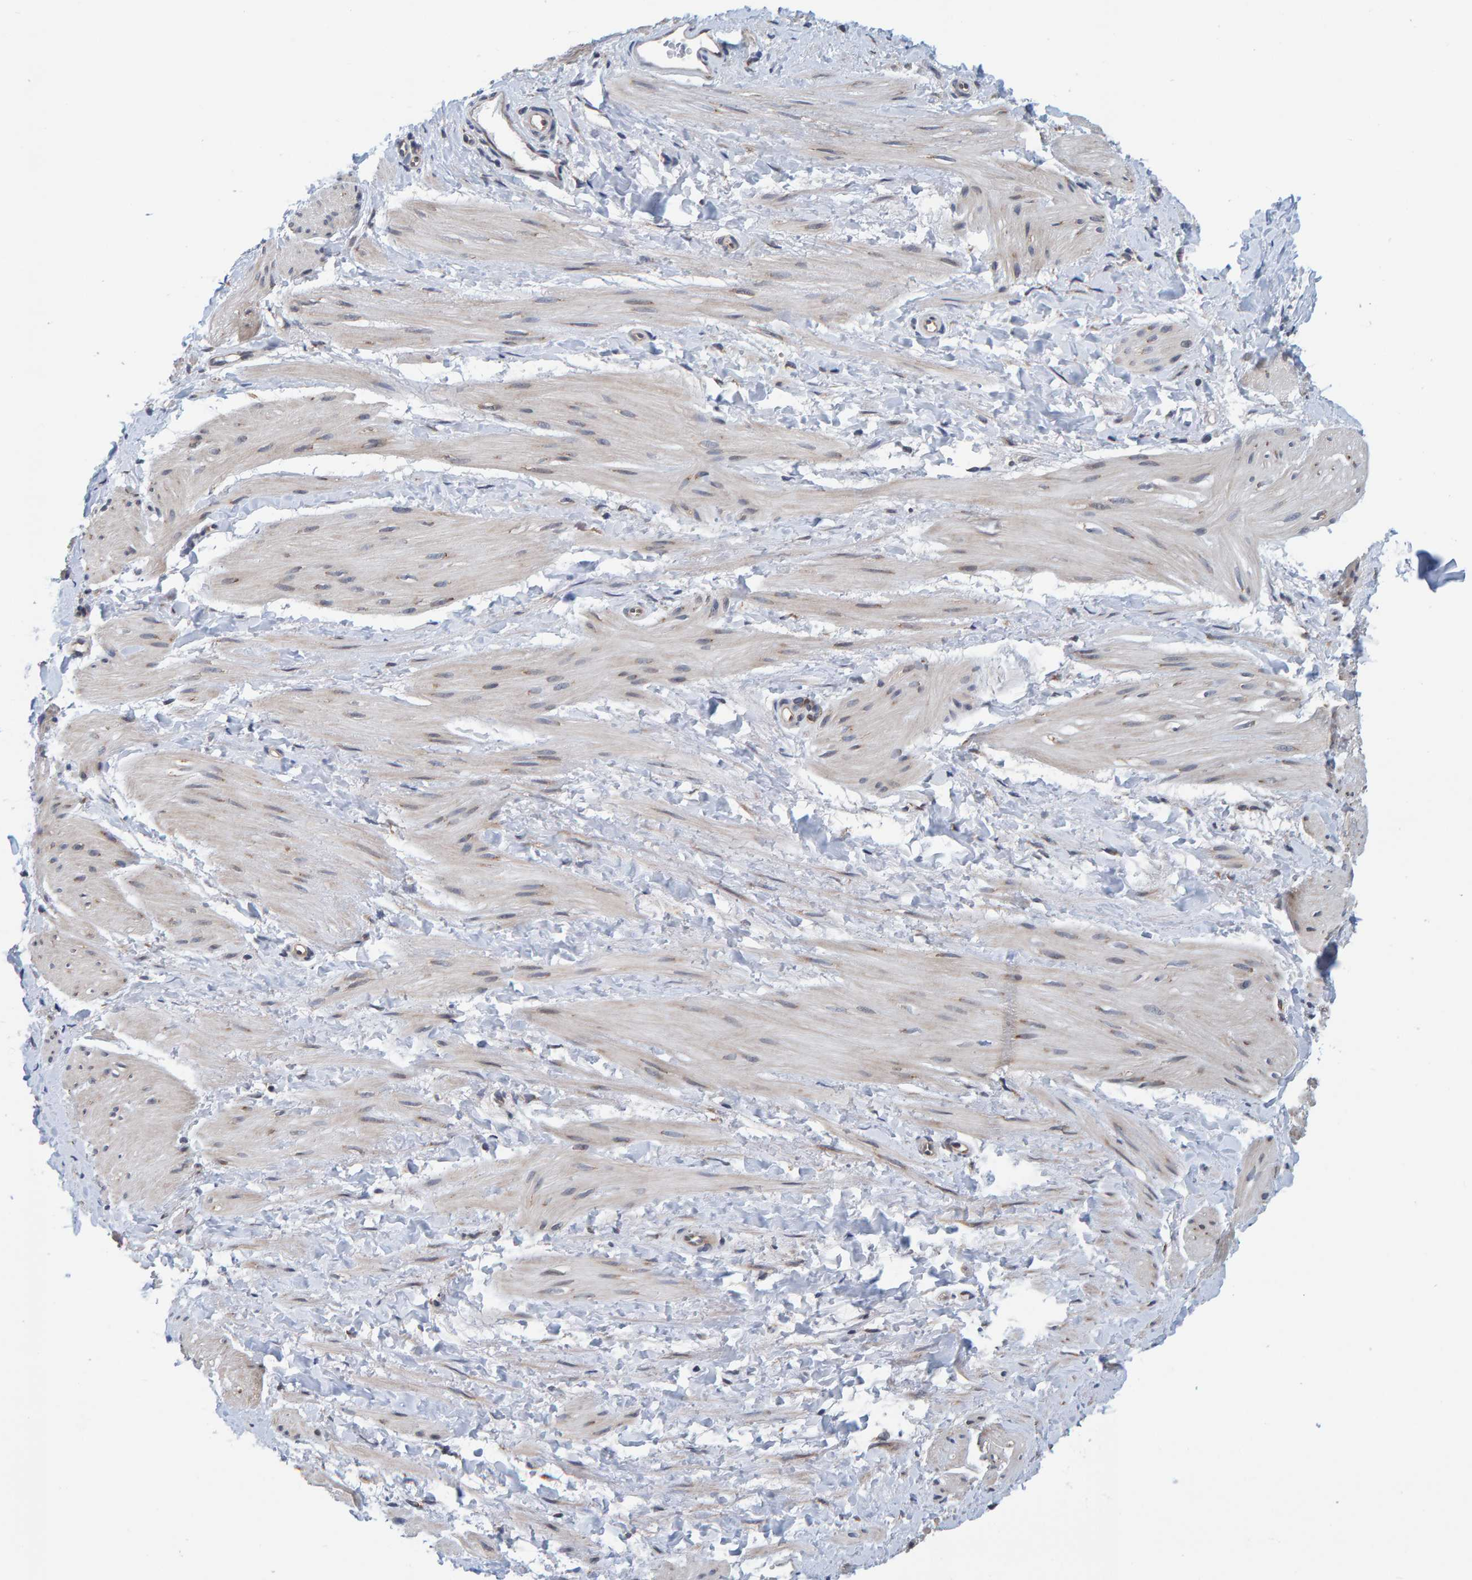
{"staining": {"intensity": "negative", "quantity": "none", "location": "none"}, "tissue": "smooth muscle", "cell_type": "Smooth muscle cells", "image_type": "normal", "snomed": [{"axis": "morphology", "description": "Normal tissue, NOS"}, {"axis": "topography", "description": "Smooth muscle"}], "caption": "IHC image of normal smooth muscle: smooth muscle stained with DAB reveals no significant protein expression in smooth muscle cells. (DAB (3,3'-diaminobenzidine) immunohistochemistry (IHC), high magnification).", "gene": "SCRN2", "patient": {"sex": "male", "age": 16}}